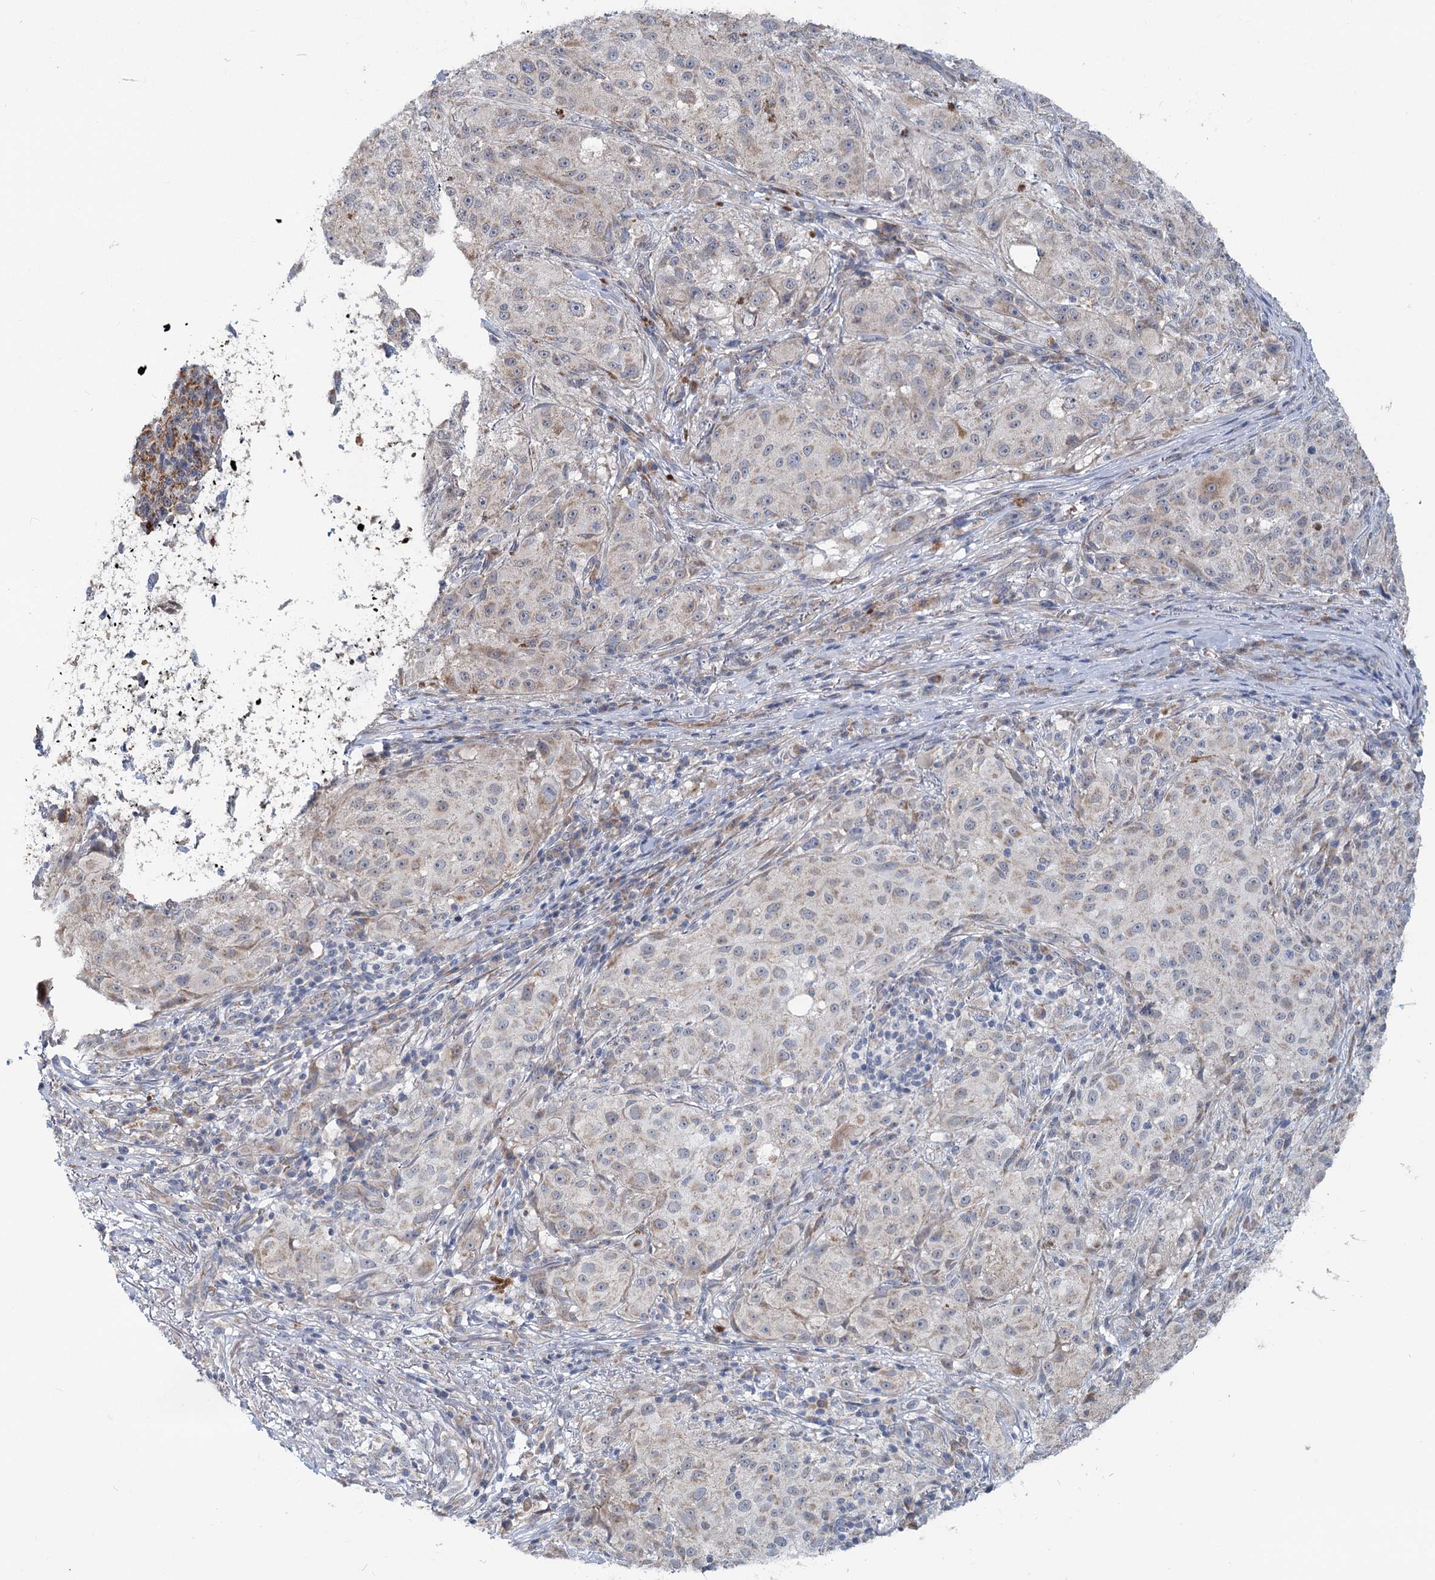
{"staining": {"intensity": "weak", "quantity": "<25%", "location": "cytoplasmic/membranous"}, "tissue": "melanoma", "cell_type": "Tumor cells", "image_type": "cancer", "snomed": [{"axis": "morphology", "description": "Necrosis, NOS"}, {"axis": "morphology", "description": "Malignant melanoma, NOS"}, {"axis": "topography", "description": "Skin"}], "caption": "The image shows no staining of tumor cells in malignant melanoma.", "gene": "CIB4", "patient": {"sex": "female", "age": 87}}